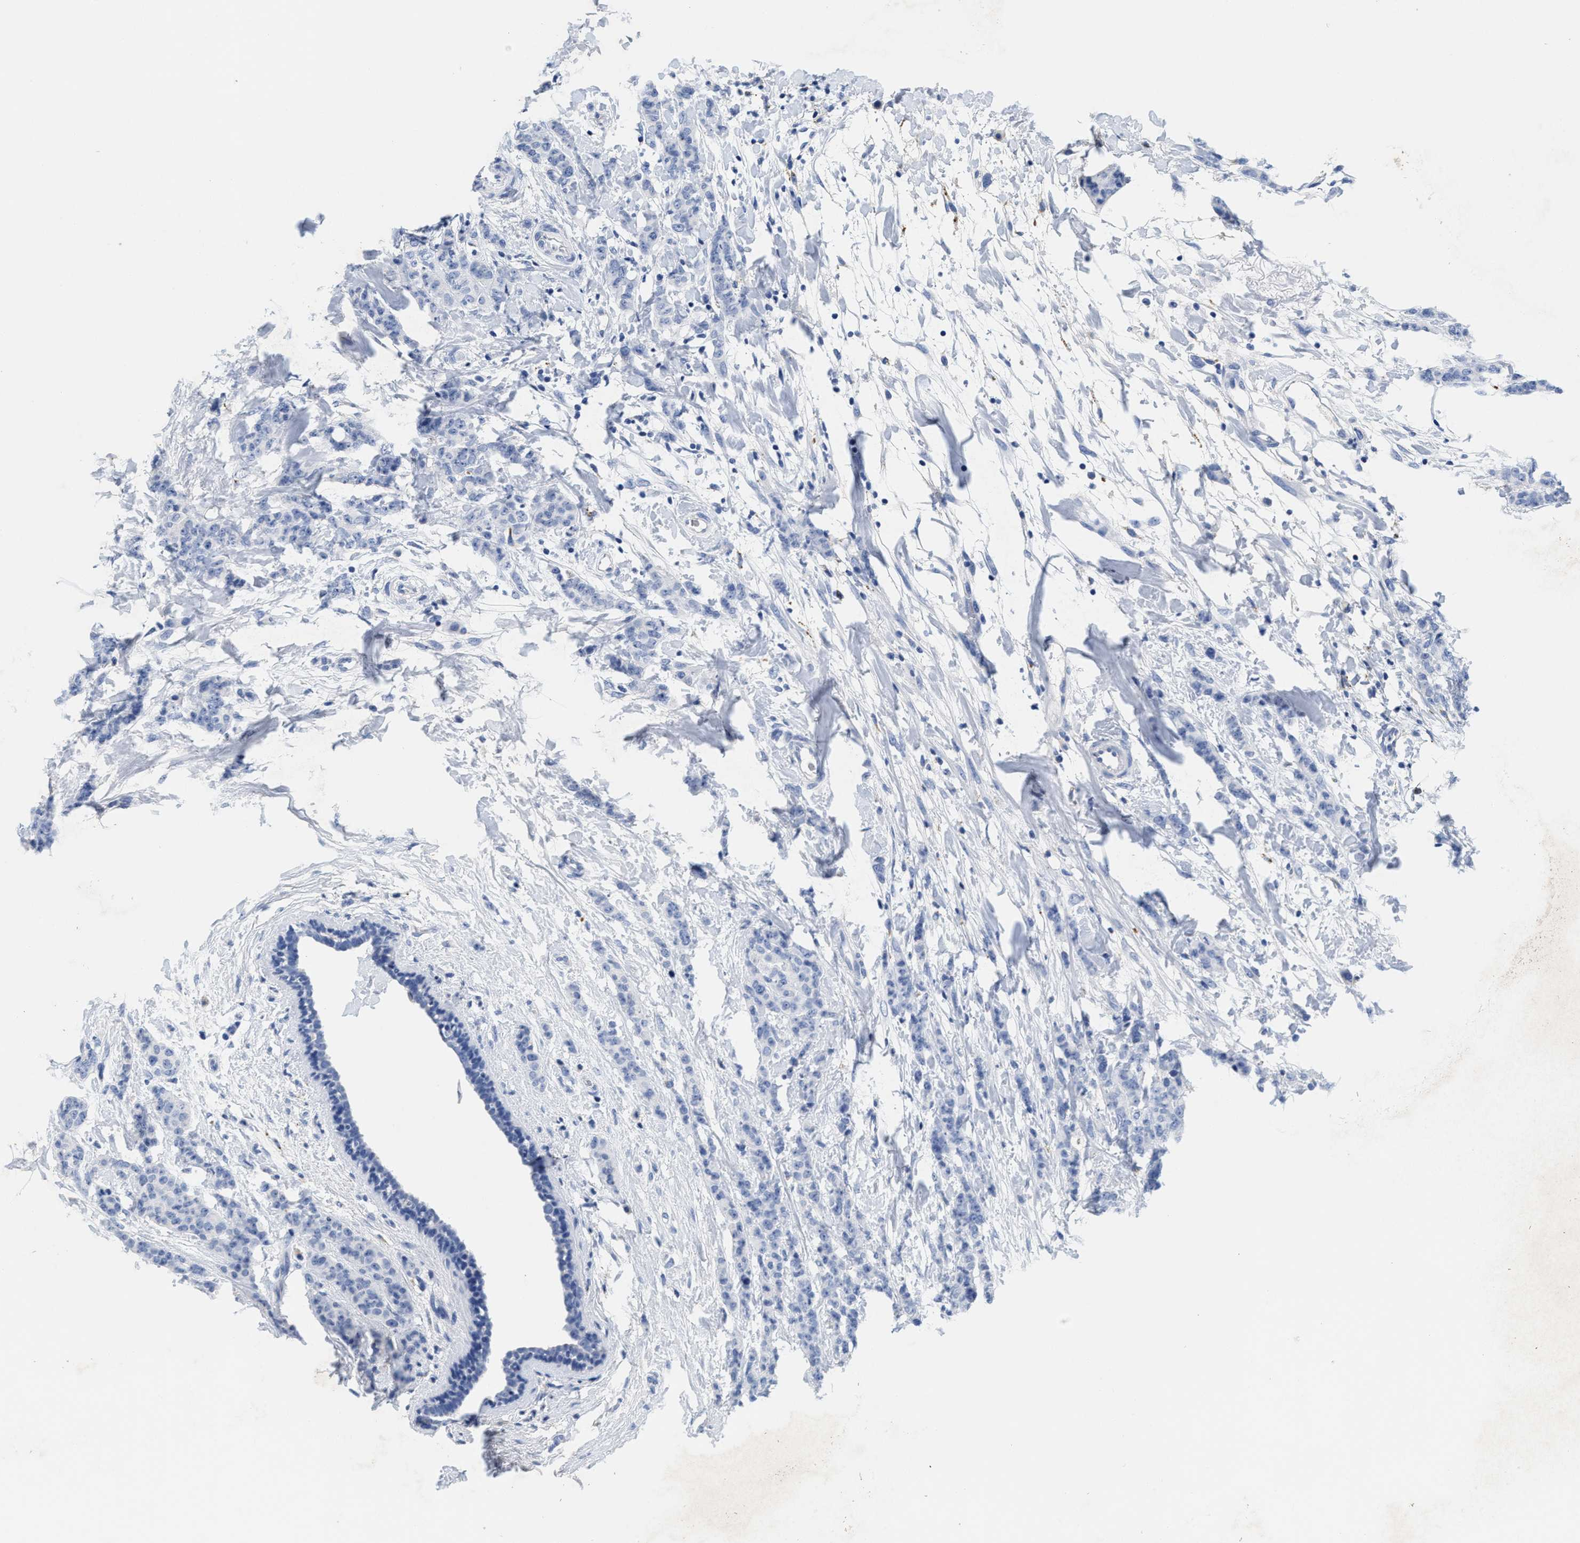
{"staining": {"intensity": "negative", "quantity": "none", "location": "none"}, "tissue": "breast cancer", "cell_type": "Tumor cells", "image_type": "cancer", "snomed": [{"axis": "morphology", "description": "Normal tissue, NOS"}, {"axis": "morphology", "description": "Duct carcinoma"}, {"axis": "topography", "description": "Breast"}], "caption": "This image is of breast invasive ductal carcinoma stained with IHC to label a protein in brown with the nuclei are counter-stained blue. There is no expression in tumor cells.", "gene": "TTC3", "patient": {"sex": "female", "age": 40}}